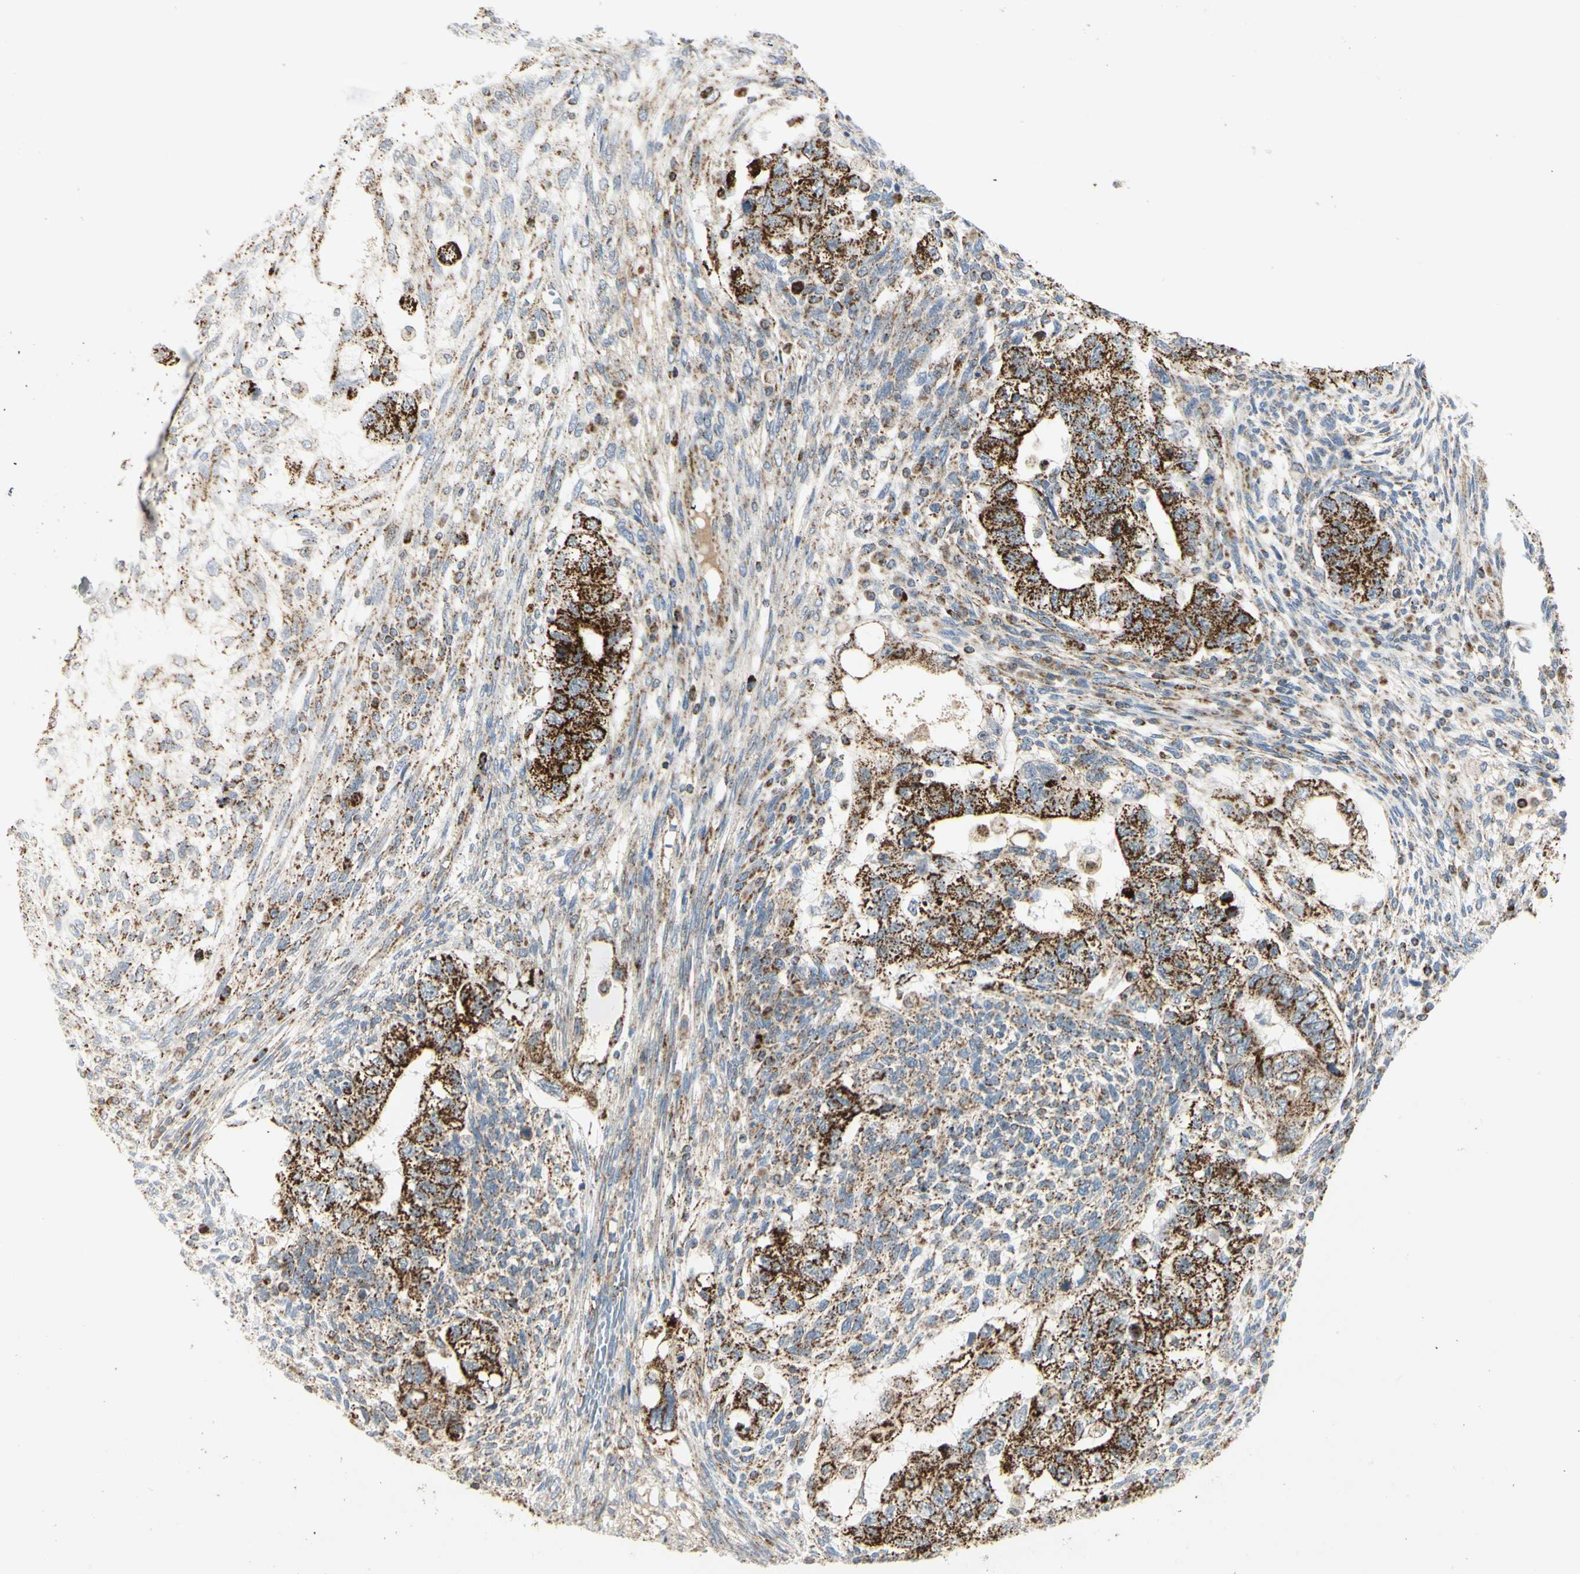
{"staining": {"intensity": "strong", "quantity": ">75%", "location": "cytoplasmic/membranous"}, "tissue": "testis cancer", "cell_type": "Tumor cells", "image_type": "cancer", "snomed": [{"axis": "morphology", "description": "Normal tissue, NOS"}, {"axis": "morphology", "description": "Carcinoma, Embryonal, NOS"}, {"axis": "topography", "description": "Testis"}], "caption": "Human testis cancer (embryonal carcinoma) stained with a protein marker exhibits strong staining in tumor cells.", "gene": "ANKS6", "patient": {"sex": "male", "age": 36}}